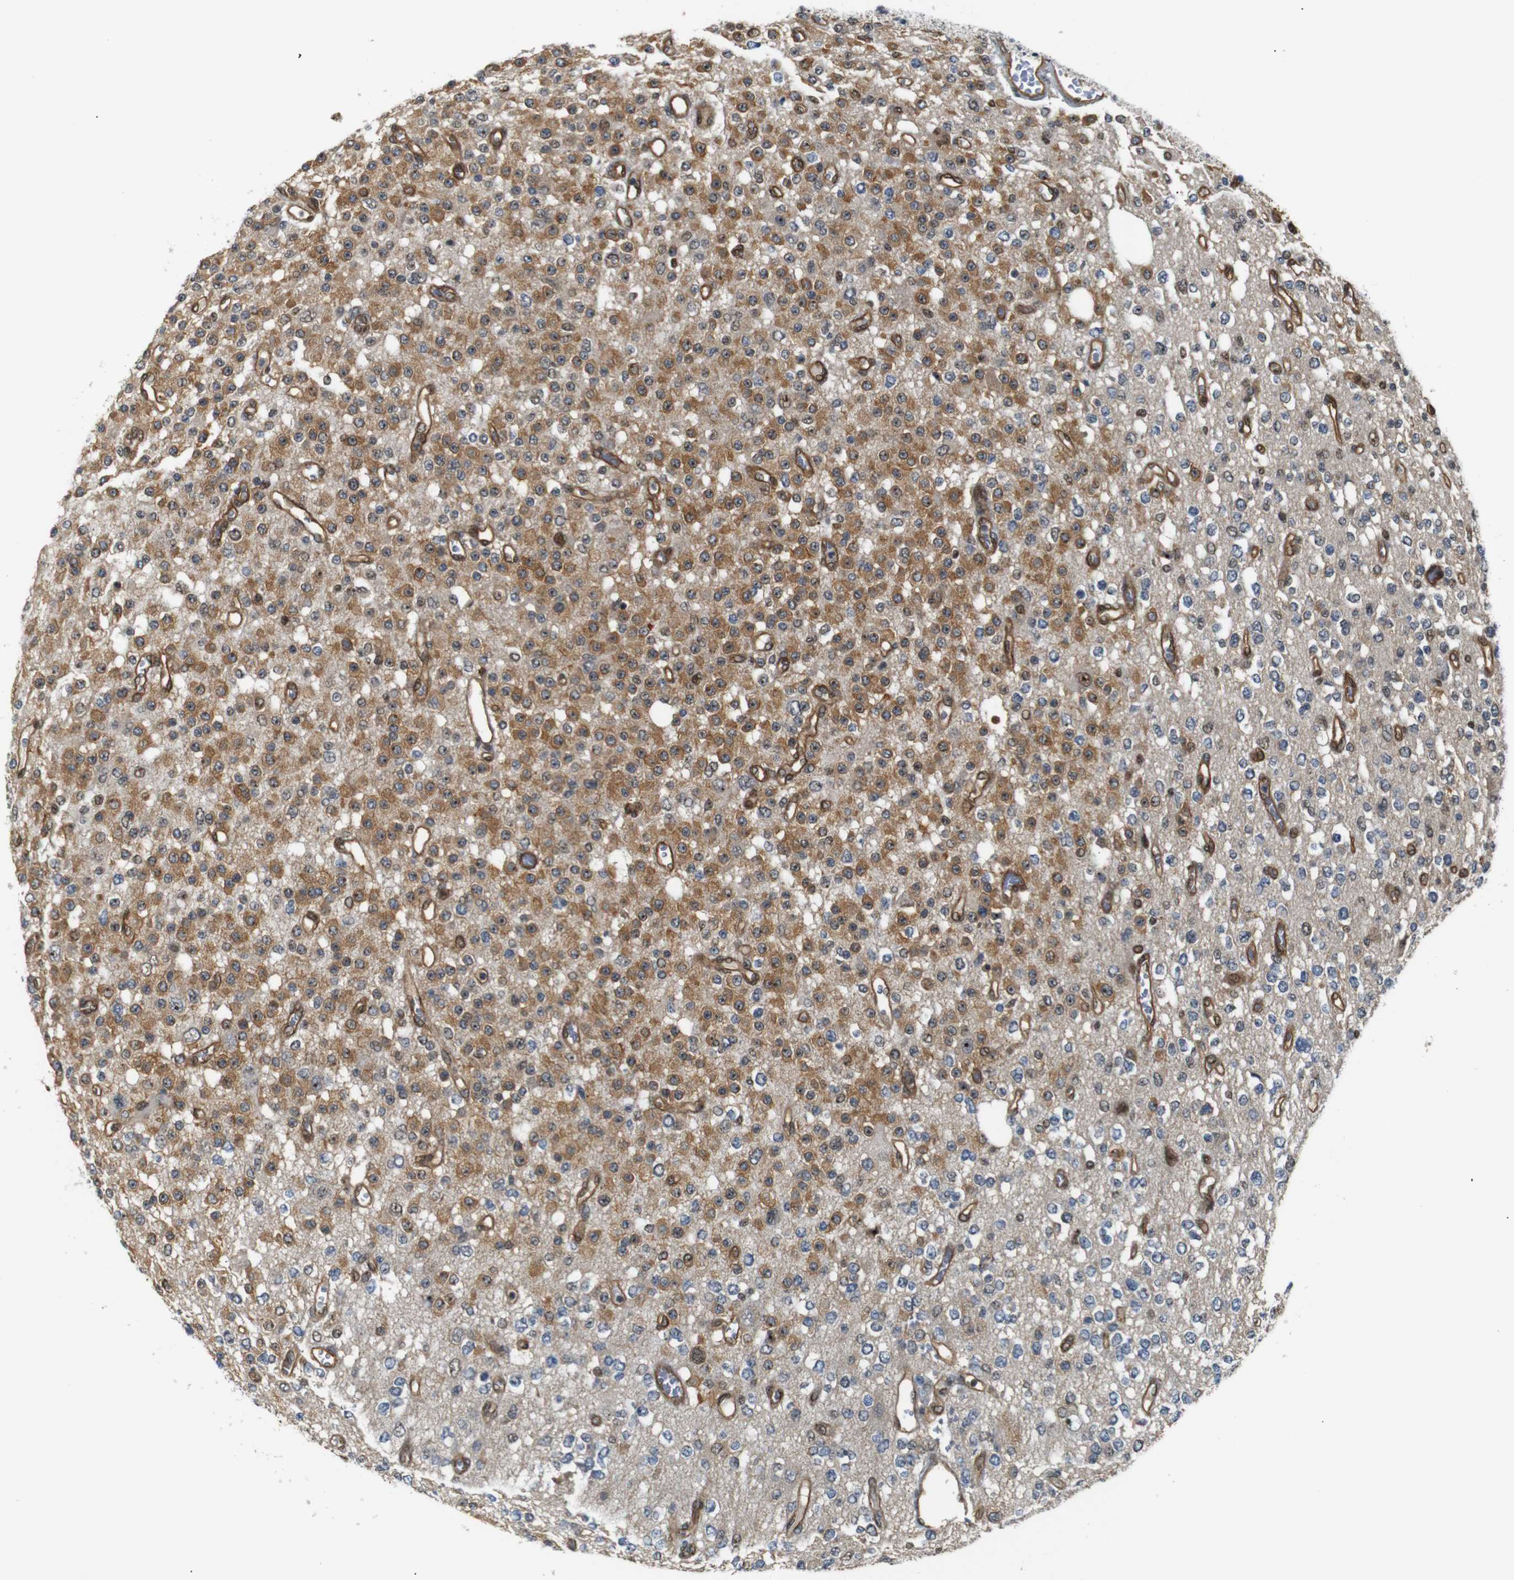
{"staining": {"intensity": "moderate", "quantity": "25%-75%", "location": "cytoplasmic/membranous,nuclear"}, "tissue": "glioma", "cell_type": "Tumor cells", "image_type": "cancer", "snomed": [{"axis": "morphology", "description": "Glioma, malignant, Low grade"}, {"axis": "topography", "description": "Brain"}], "caption": "Immunohistochemistry (IHC) photomicrograph of human low-grade glioma (malignant) stained for a protein (brown), which shows medium levels of moderate cytoplasmic/membranous and nuclear positivity in approximately 25%-75% of tumor cells.", "gene": "PARN", "patient": {"sex": "male", "age": 38}}